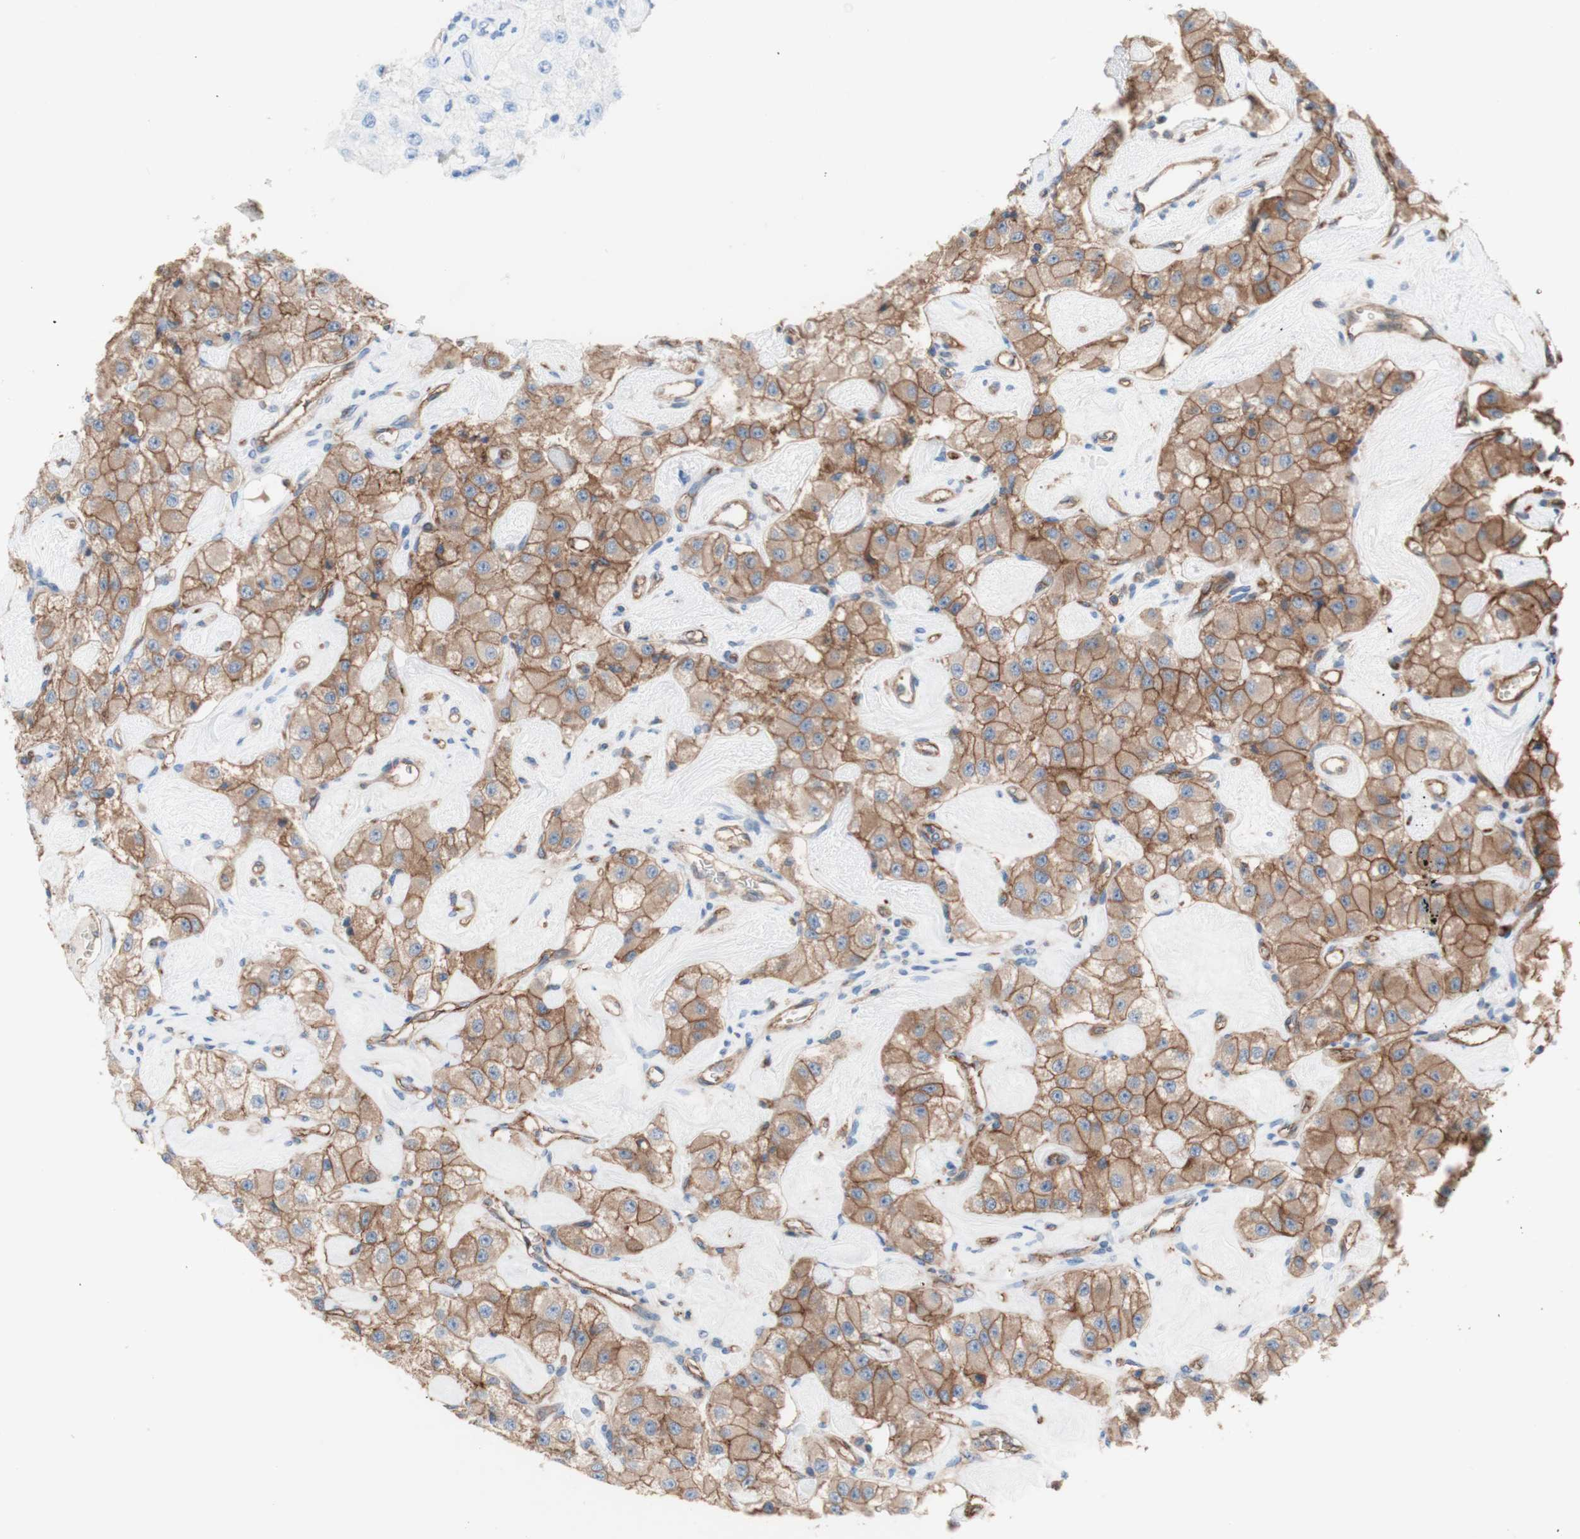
{"staining": {"intensity": "moderate", "quantity": ">75%", "location": "cytoplasmic/membranous"}, "tissue": "carcinoid", "cell_type": "Tumor cells", "image_type": "cancer", "snomed": [{"axis": "morphology", "description": "Carcinoid, malignant, NOS"}, {"axis": "topography", "description": "Pancreas"}], "caption": "Immunohistochemical staining of human carcinoid (malignant) shows moderate cytoplasmic/membranous protein expression in approximately >75% of tumor cells.", "gene": "CD46", "patient": {"sex": "male", "age": 41}}